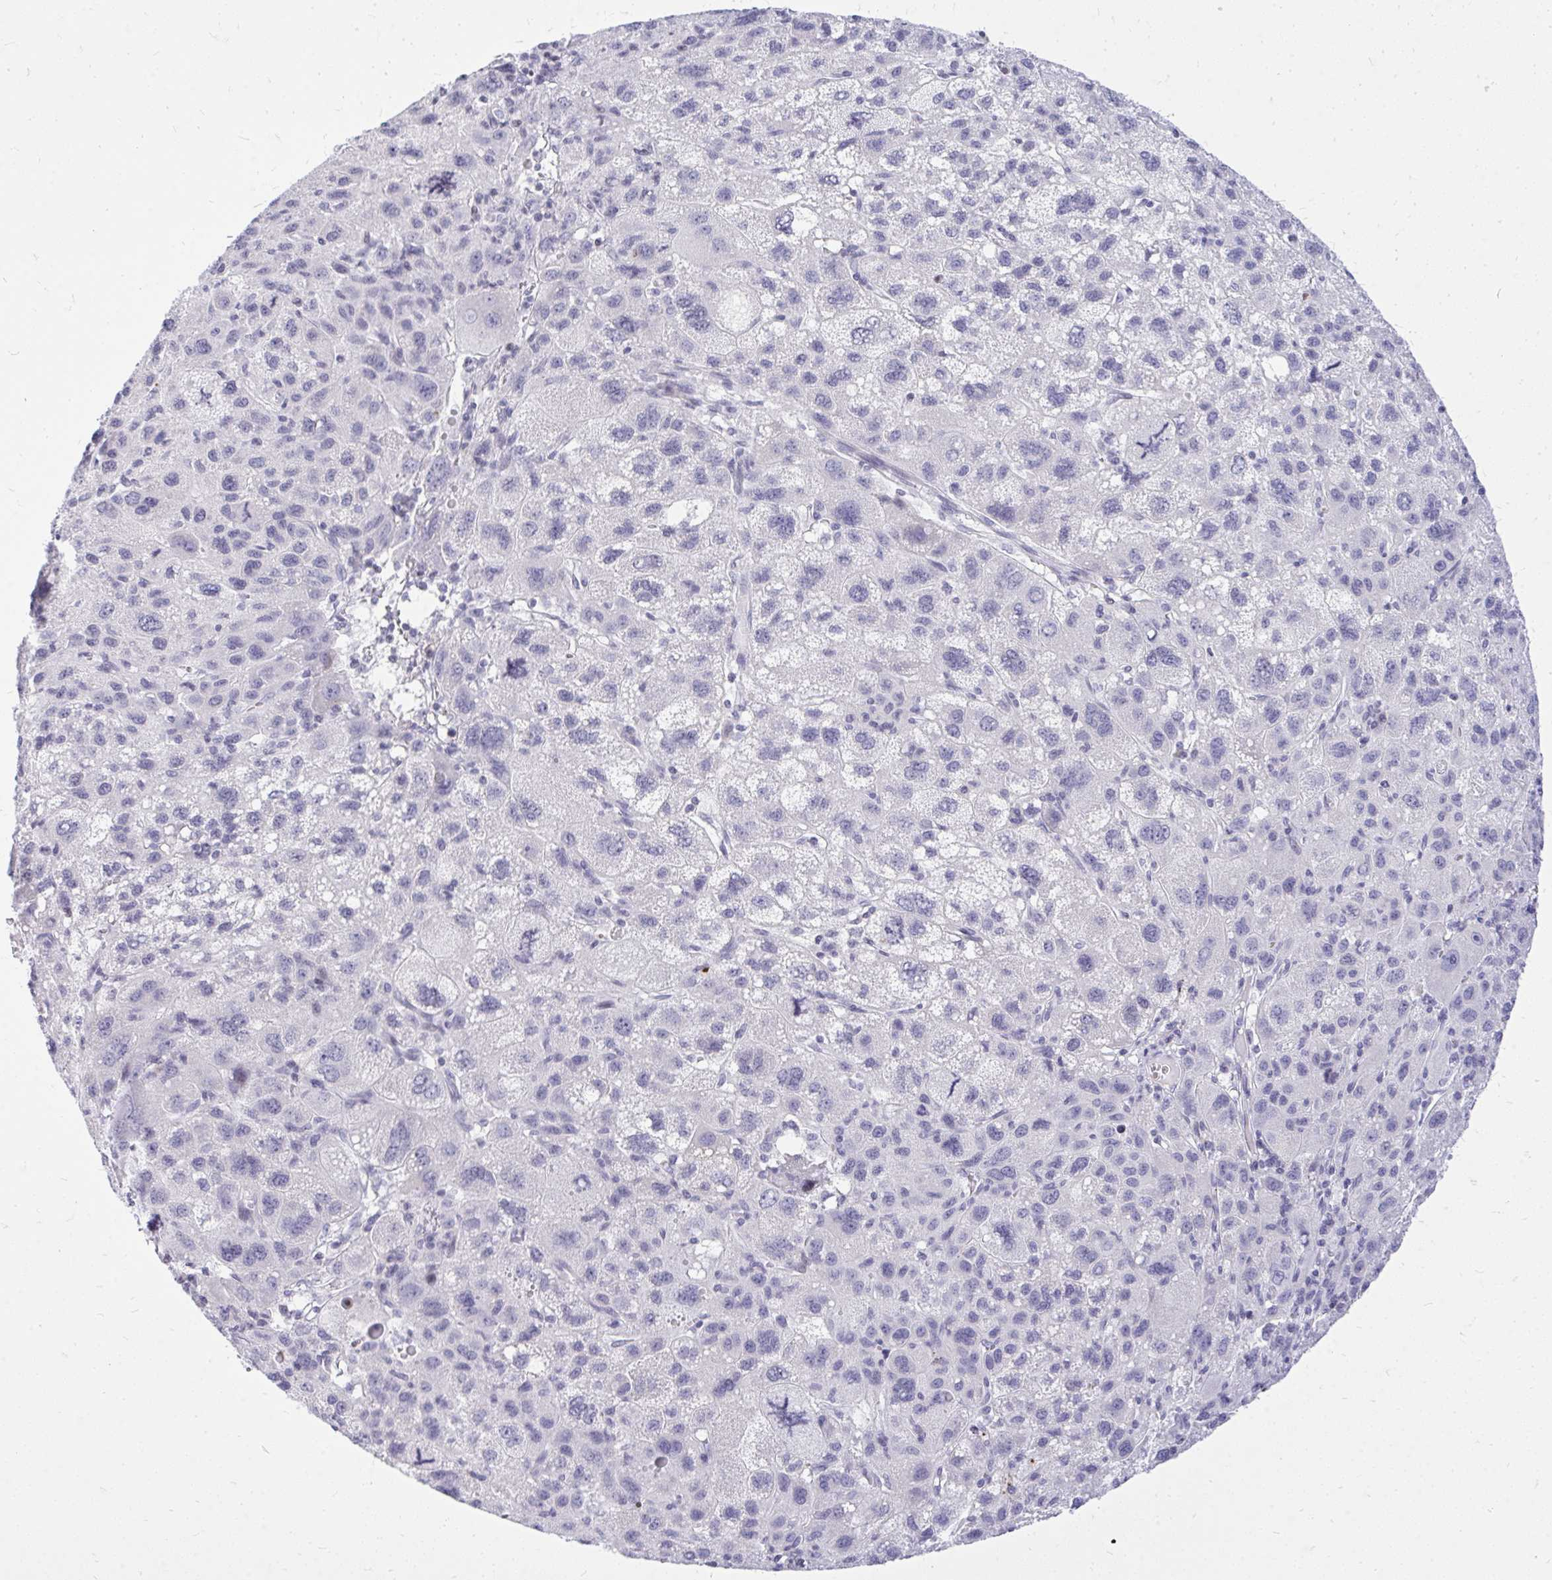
{"staining": {"intensity": "negative", "quantity": "none", "location": "none"}, "tissue": "liver cancer", "cell_type": "Tumor cells", "image_type": "cancer", "snomed": [{"axis": "morphology", "description": "Carcinoma, Hepatocellular, NOS"}, {"axis": "topography", "description": "Liver"}], "caption": "Protein analysis of liver cancer (hepatocellular carcinoma) demonstrates no significant staining in tumor cells. (DAB (3,3'-diaminobenzidine) immunohistochemistry with hematoxylin counter stain).", "gene": "GABRA1", "patient": {"sex": "female", "age": 77}}